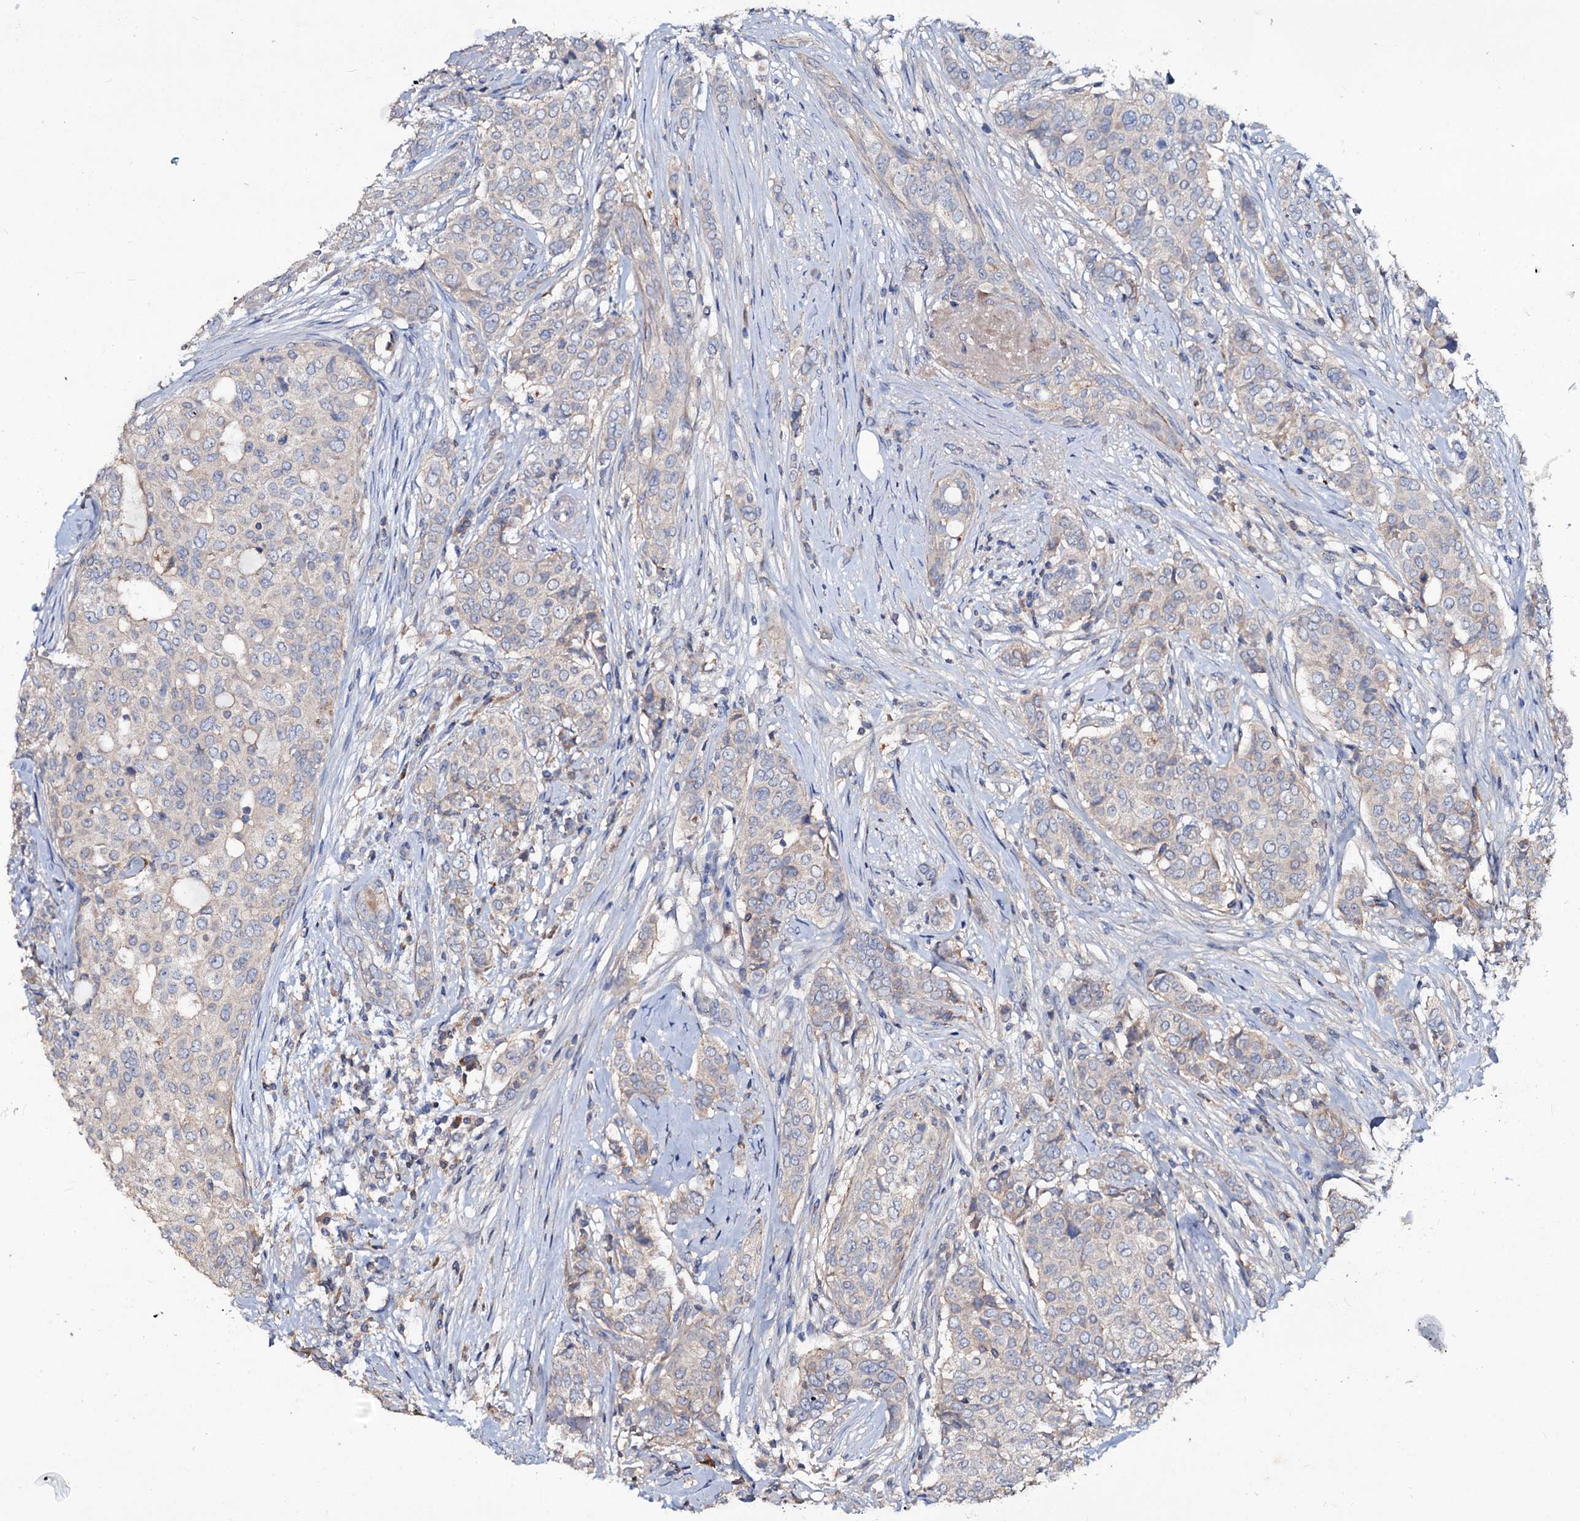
{"staining": {"intensity": "weak", "quantity": "<25%", "location": "cytoplasmic/membranous"}, "tissue": "breast cancer", "cell_type": "Tumor cells", "image_type": "cancer", "snomed": [{"axis": "morphology", "description": "Lobular carcinoma"}, {"axis": "topography", "description": "Breast"}], "caption": "A high-resolution image shows immunohistochemistry staining of lobular carcinoma (breast), which exhibits no significant staining in tumor cells.", "gene": "ACY3", "patient": {"sex": "female", "age": 51}}